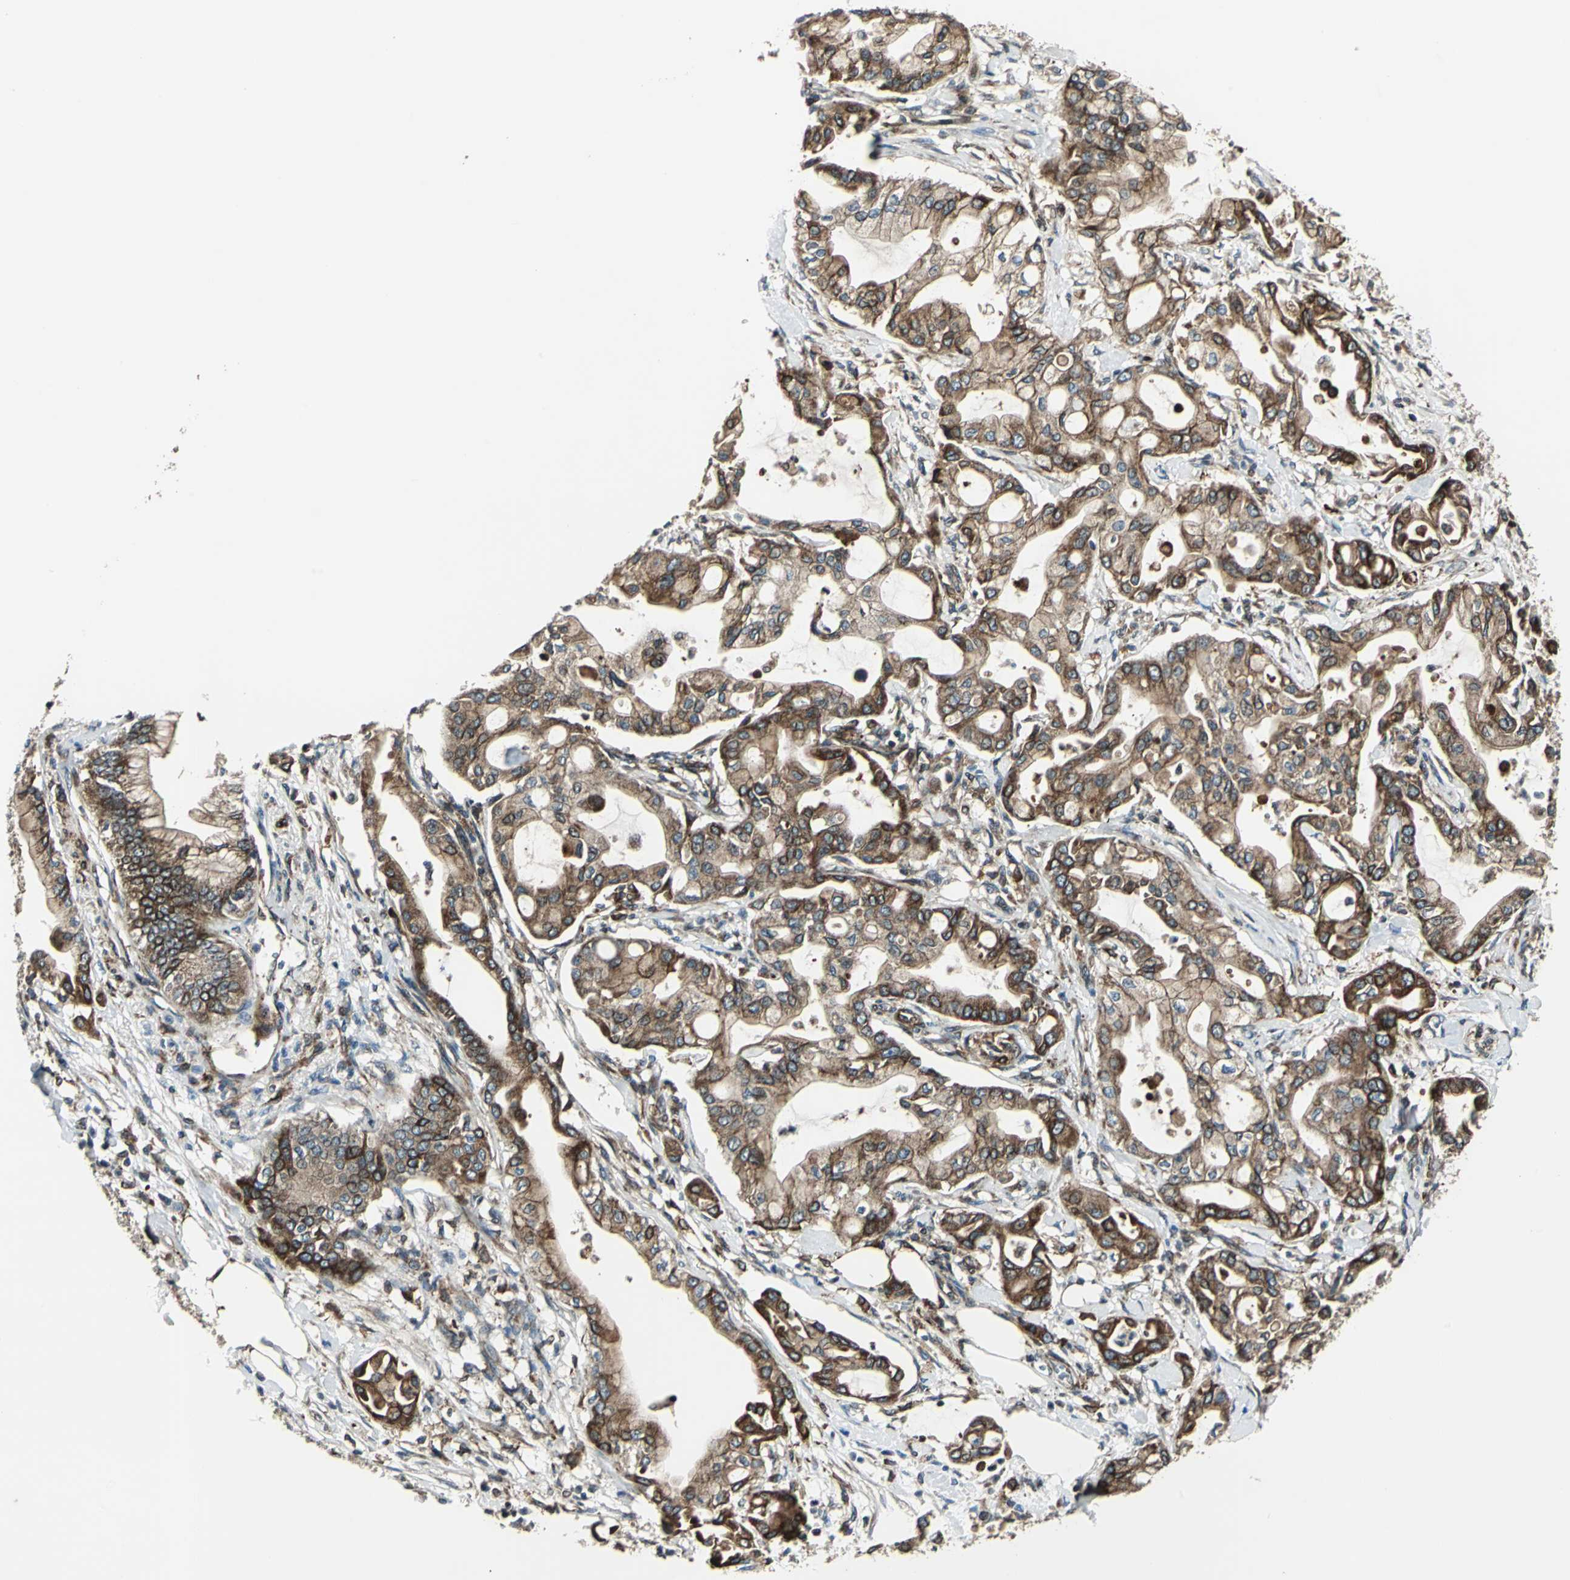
{"staining": {"intensity": "strong", "quantity": ">75%", "location": "cytoplasmic/membranous"}, "tissue": "pancreatic cancer", "cell_type": "Tumor cells", "image_type": "cancer", "snomed": [{"axis": "morphology", "description": "Adenocarcinoma, NOS"}, {"axis": "morphology", "description": "Adenocarcinoma, metastatic, NOS"}, {"axis": "topography", "description": "Lymph node"}, {"axis": "topography", "description": "Pancreas"}, {"axis": "topography", "description": "Duodenum"}], "caption": "Strong cytoplasmic/membranous positivity for a protein is seen in approximately >75% of tumor cells of pancreatic cancer using immunohistochemistry (IHC).", "gene": "HTATIP2", "patient": {"sex": "female", "age": 64}}